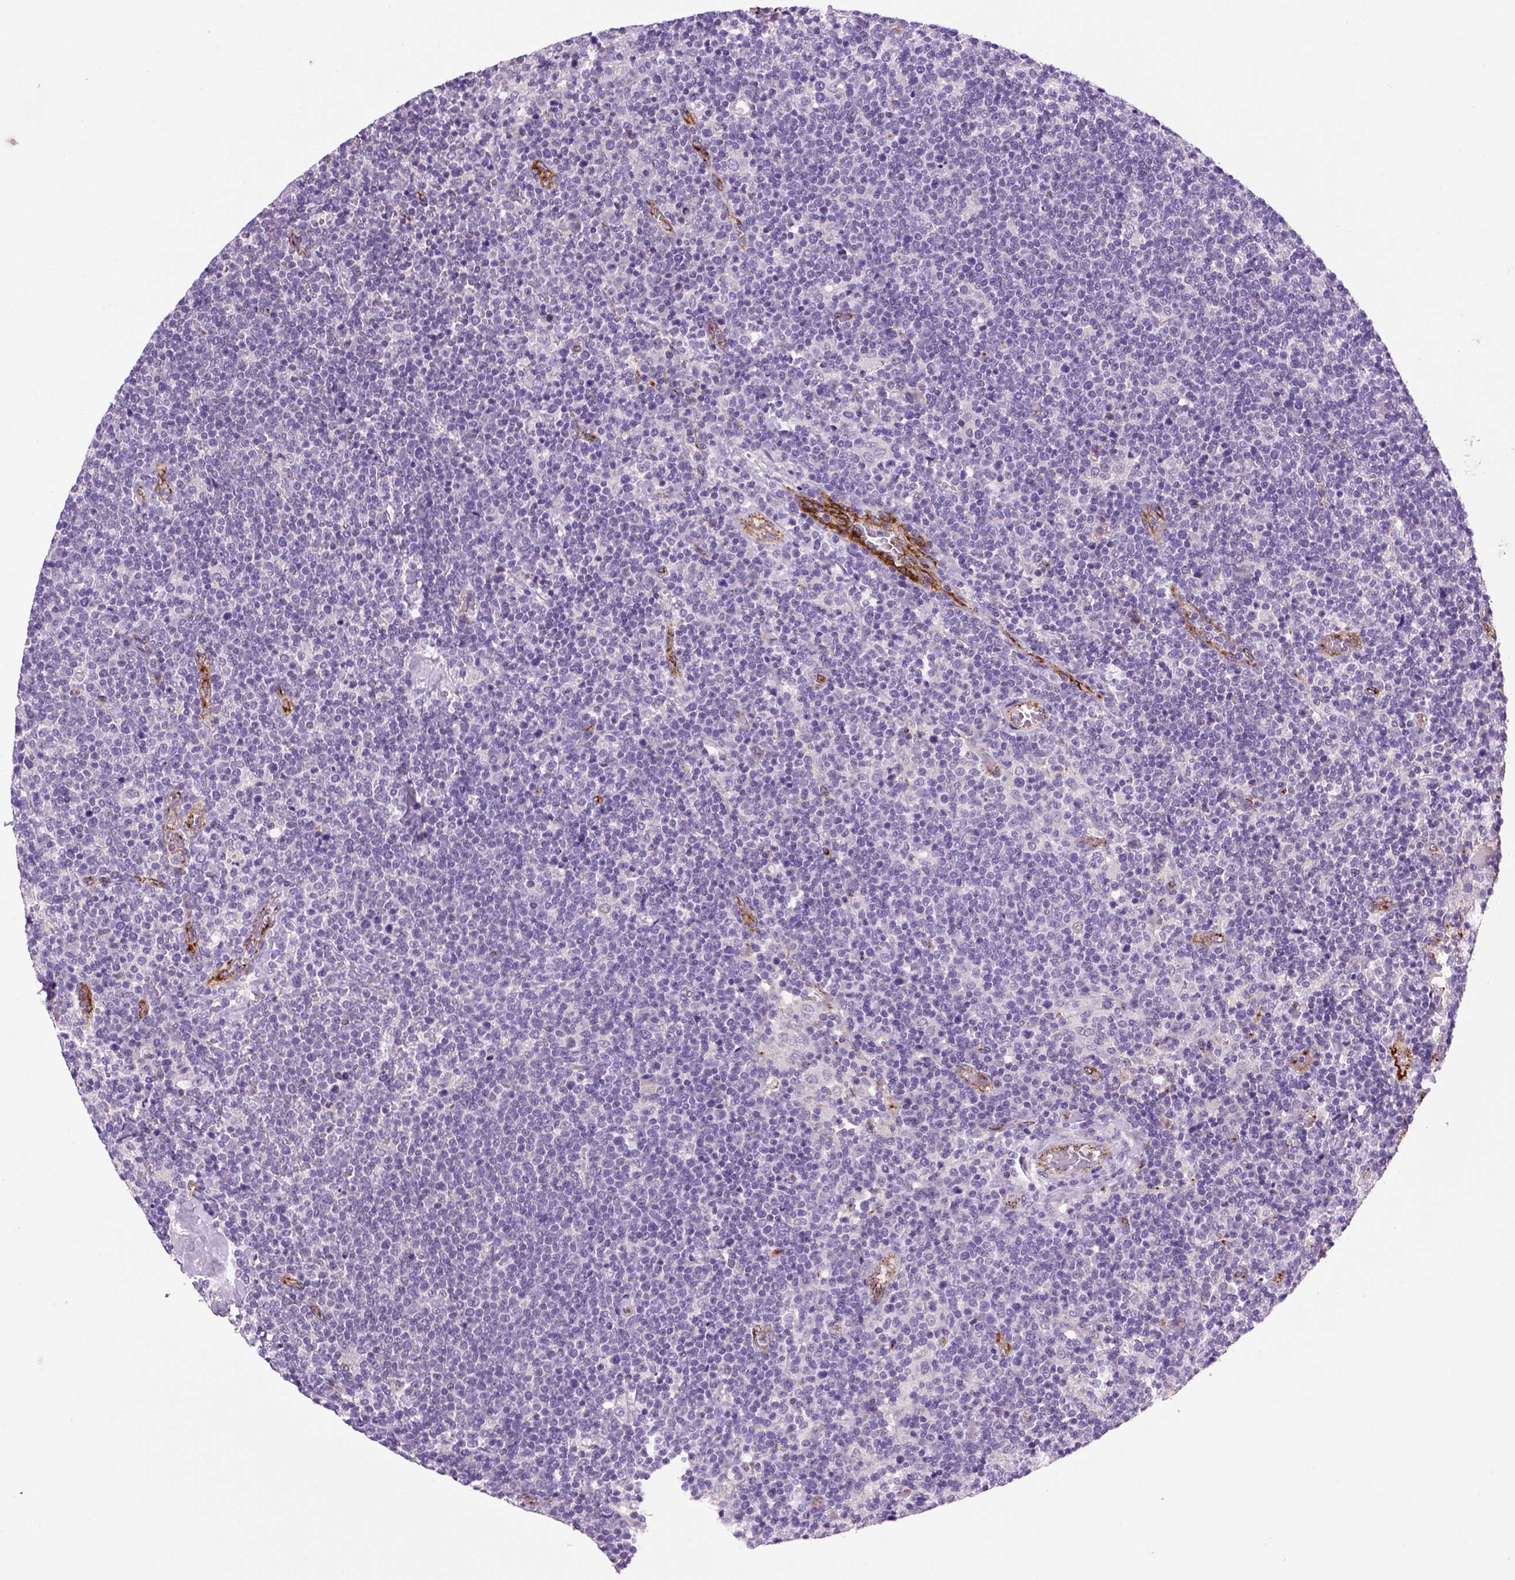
{"staining": {"intensity": "negative", "quantity": "none", "location": "none"}, "tissue": "lymphoma", "cell_type": "Tumor cells", "image_type": "cancer", "snomed": [{"axis": "morphology", "description": "Malignant lymphoma, non-Hodgkin's type, High grade"}, {"axis": "topography", "description": "Lymph node"}], "caption": "Micrograph shows no protein staining in tumor cells of lymphoma tissue.", "gene": "VWF", "patient": {"sex": "male", "age": 61}}